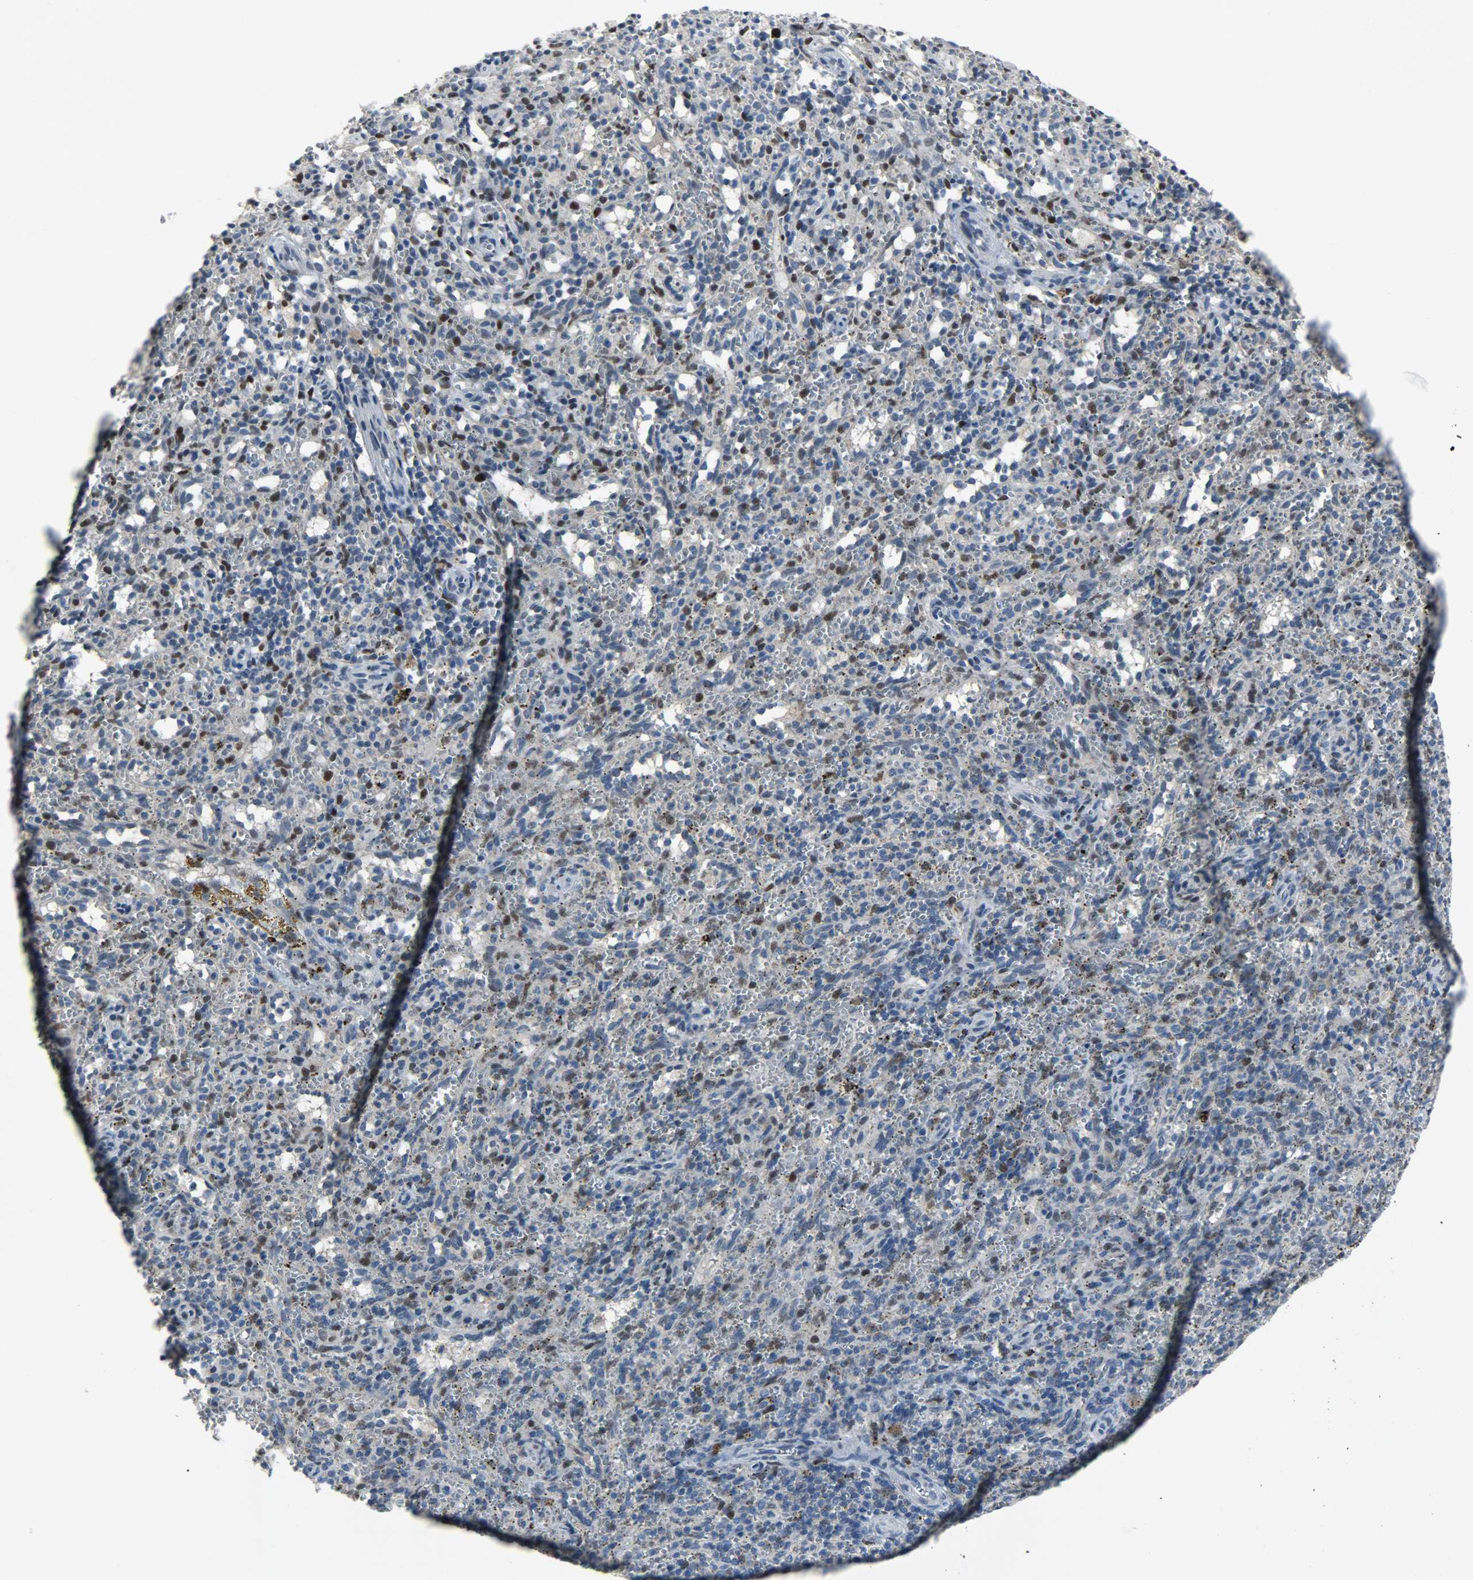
{"staining": {"intensity": "weak", "quantity": "25%-75%", "location": "cytoplasmic/membranous,nuclear"}, "tissue": "spleen", "cell_type": "Cells in red pulp", "image_type": "normal", "snomed": [{"axis": "morphology", "description": "Normal tissue, NOS"}, {"axis": "topography", "description": "Spleen"}], "caption": "Protein expression analysis of normal human spleen reveals weak cytoplasmic/membranous,nuclear expression in about 25%-75% of cells in red pulp. (DAB (3,3'-diaminobenzidine) IHC, brown staining for protein, blue staining for nuclei).", "gene": "PPARG", "patient": {"sex": "female", "age": 10}}